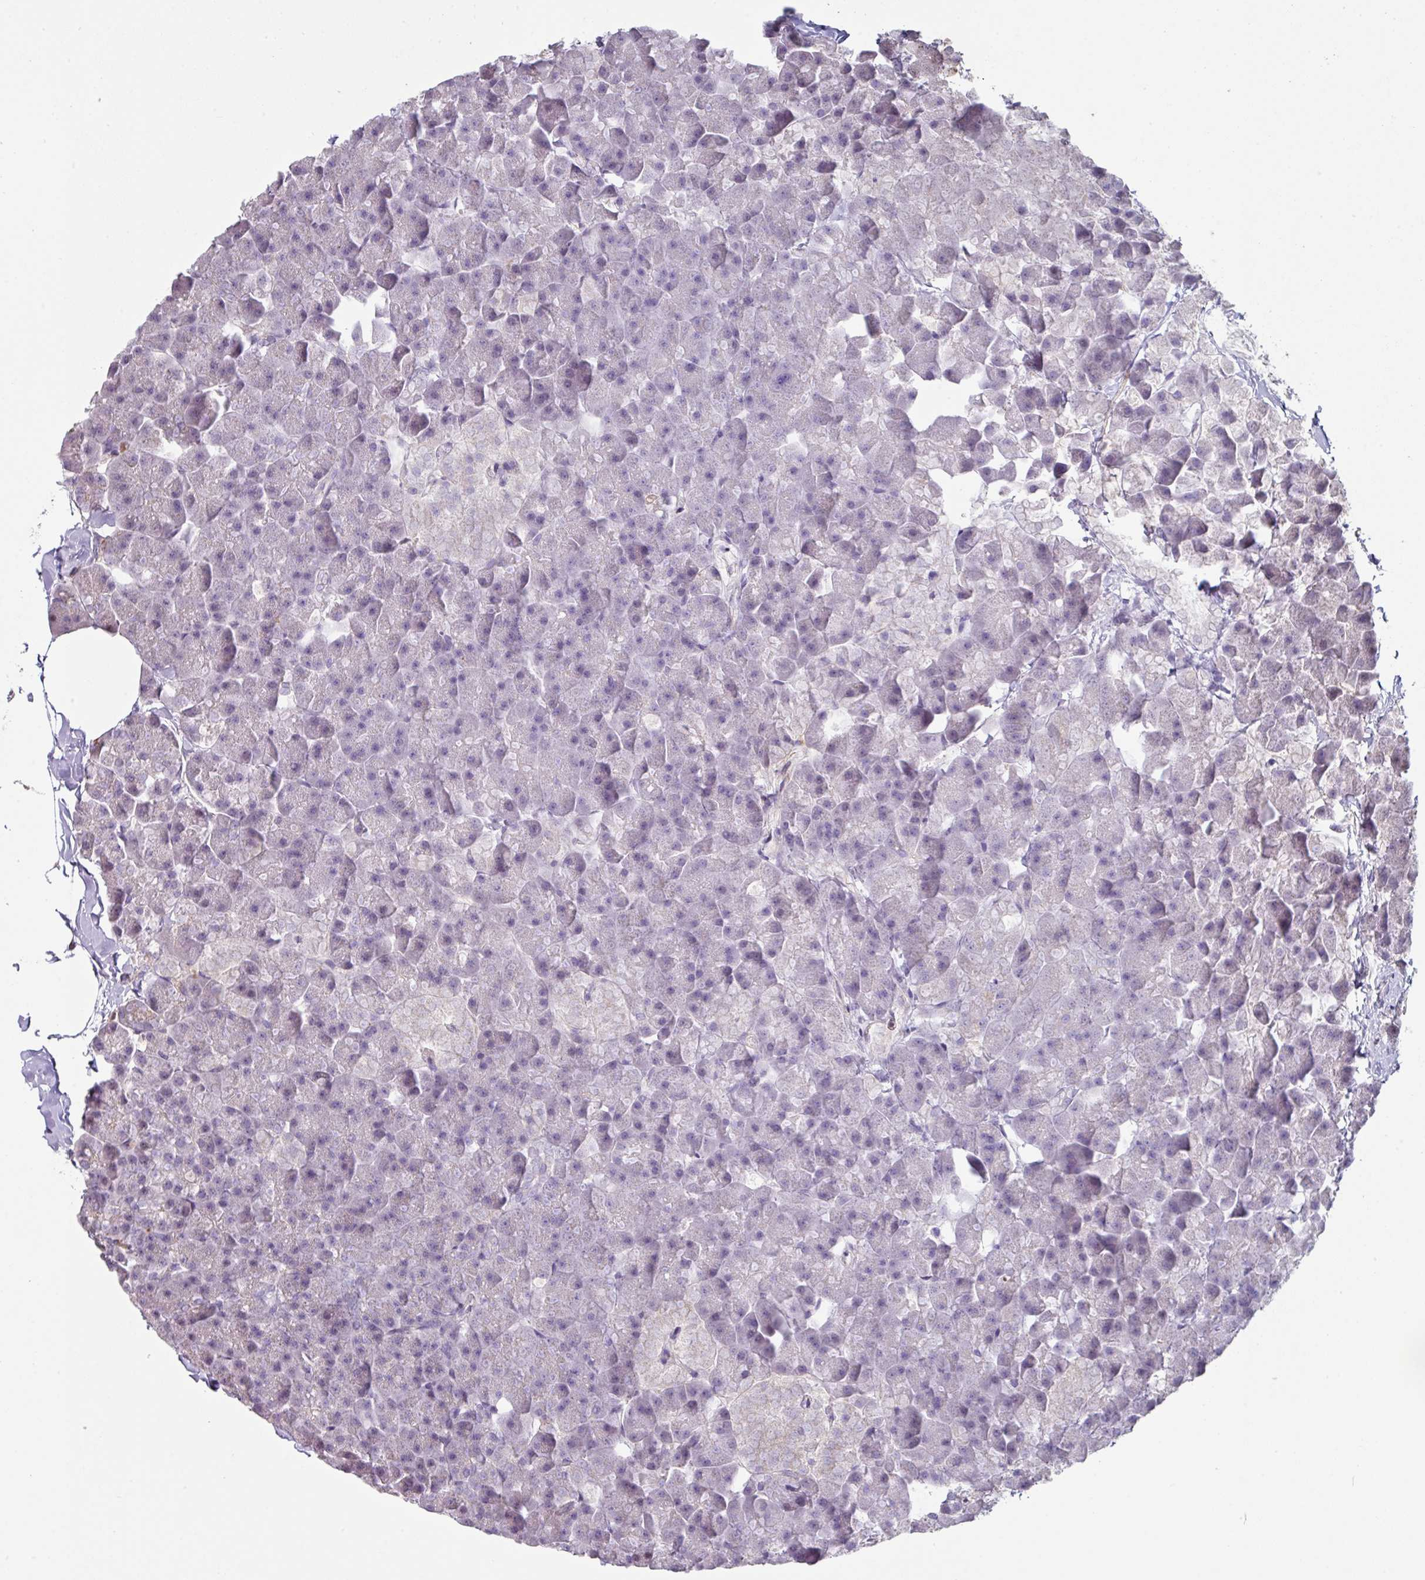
{"staining": {"intensity": "weak", "quantity": "<25%", "location": "nuclear"}, "tissue": "pancreas", "cell_type": "Exocrine glandular cells", "image_type": "normal", "snomed": [{"axis": "morphology", "description": "Normal tissue, NOS"}, {"axis": "topography", "description": "Pancreas"}], "caption": "IHC photomicrograph of unremarkable pancreas: pancreas stained with DAB reveals no significant protein positivity in exocrine glandular cells.", "gene": "ANO9", "patient": {"sex": "male", "age": 35}}